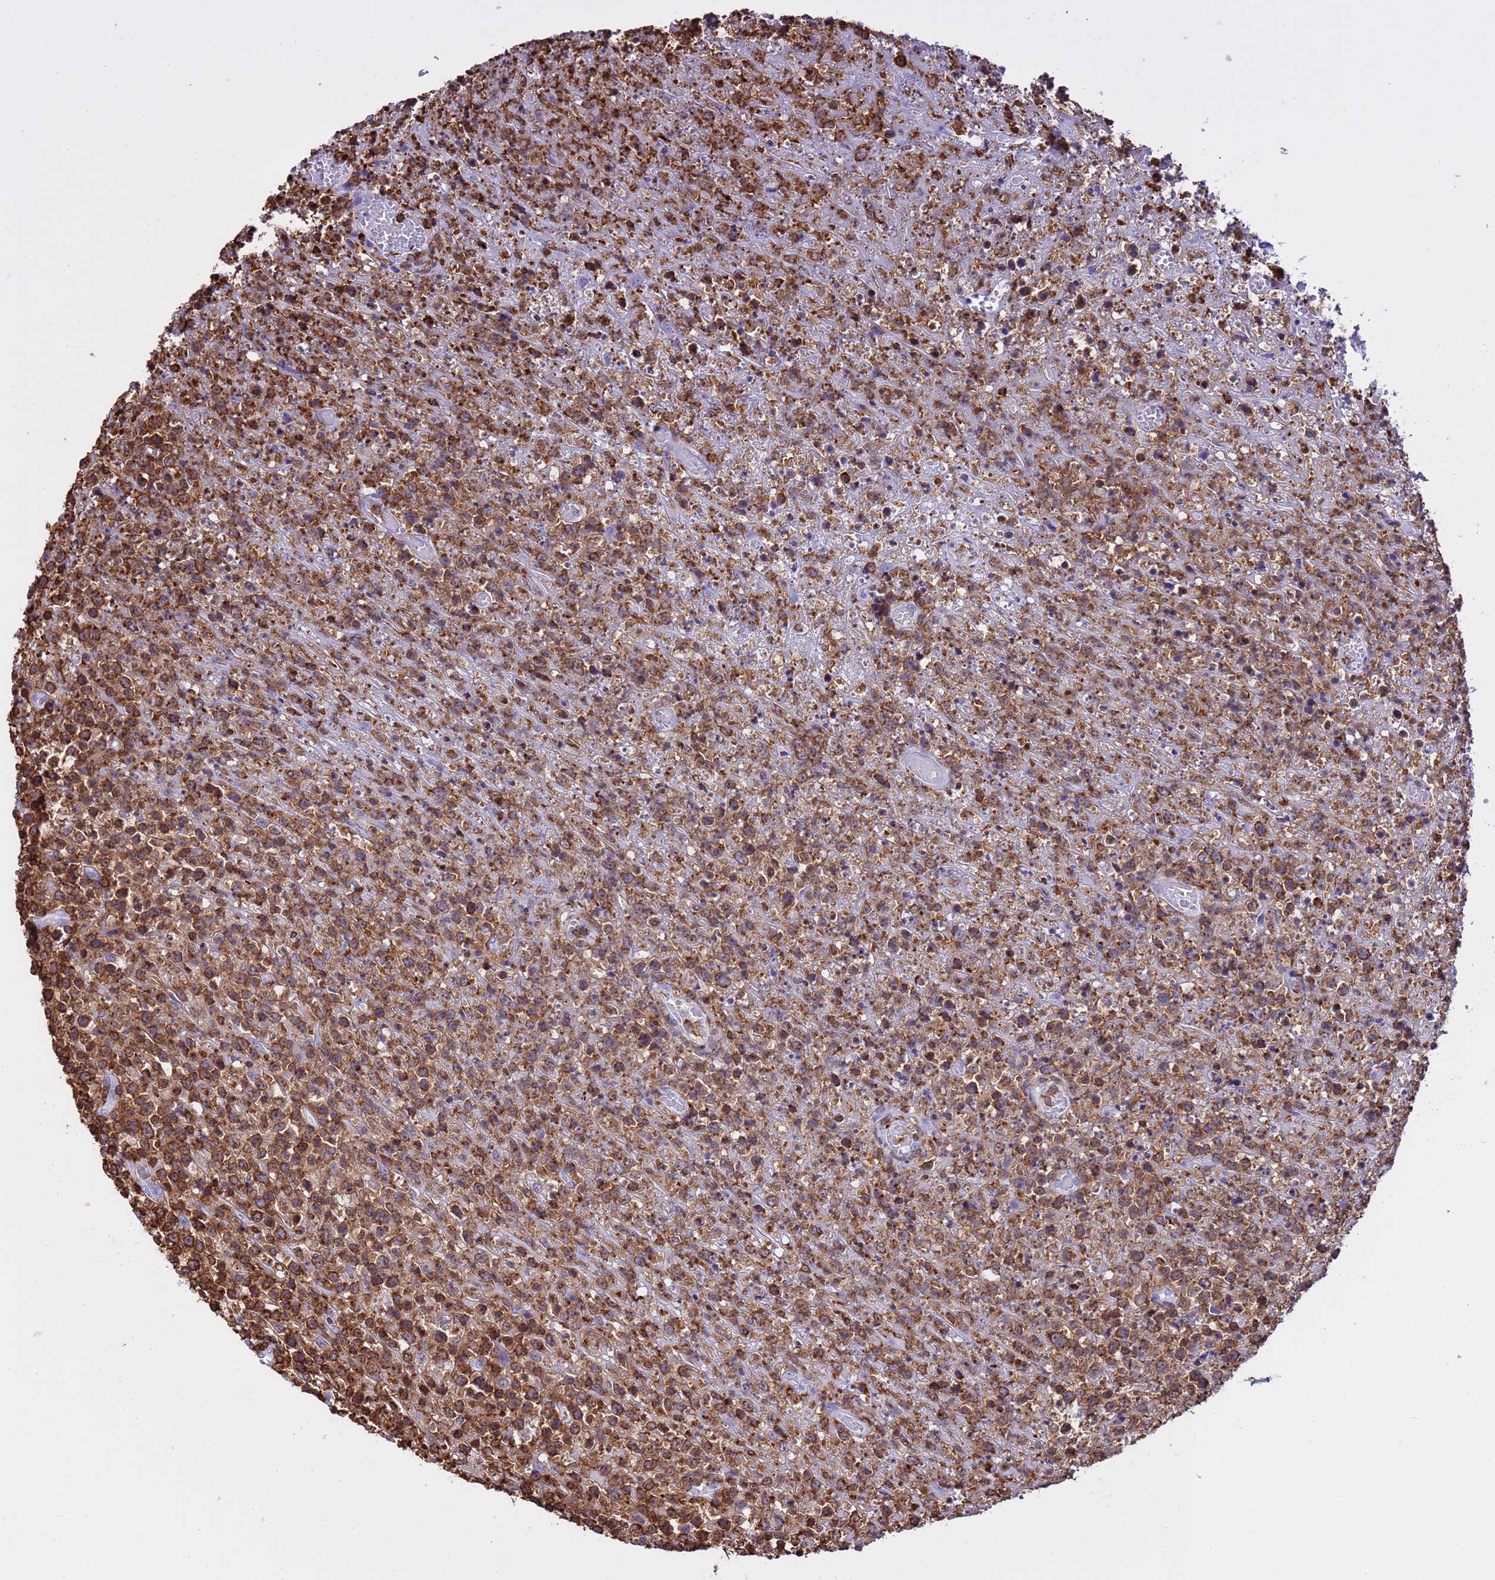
{"staining": {"intensity": "moderate", "quantity": ">75%", "location": "cytoplasmic/membranous"}, "tissue": "lymphoma", "cell_type": "Tumor cells", "image_type": "cancer", "snomed": [{"axis": "morphology", "description": "Malignant lymphoma, non-Hodgkin's type, High grade"}, {"axis": "topography", "description": "Colon"}], "caption": "Lymphoma stained with IHC demonstrates moderate cytoplasmic/membranous positivity in about >75% of tumor cells.", "gene": "IRF5", "patient": {"sex": "female", "age": 53}}